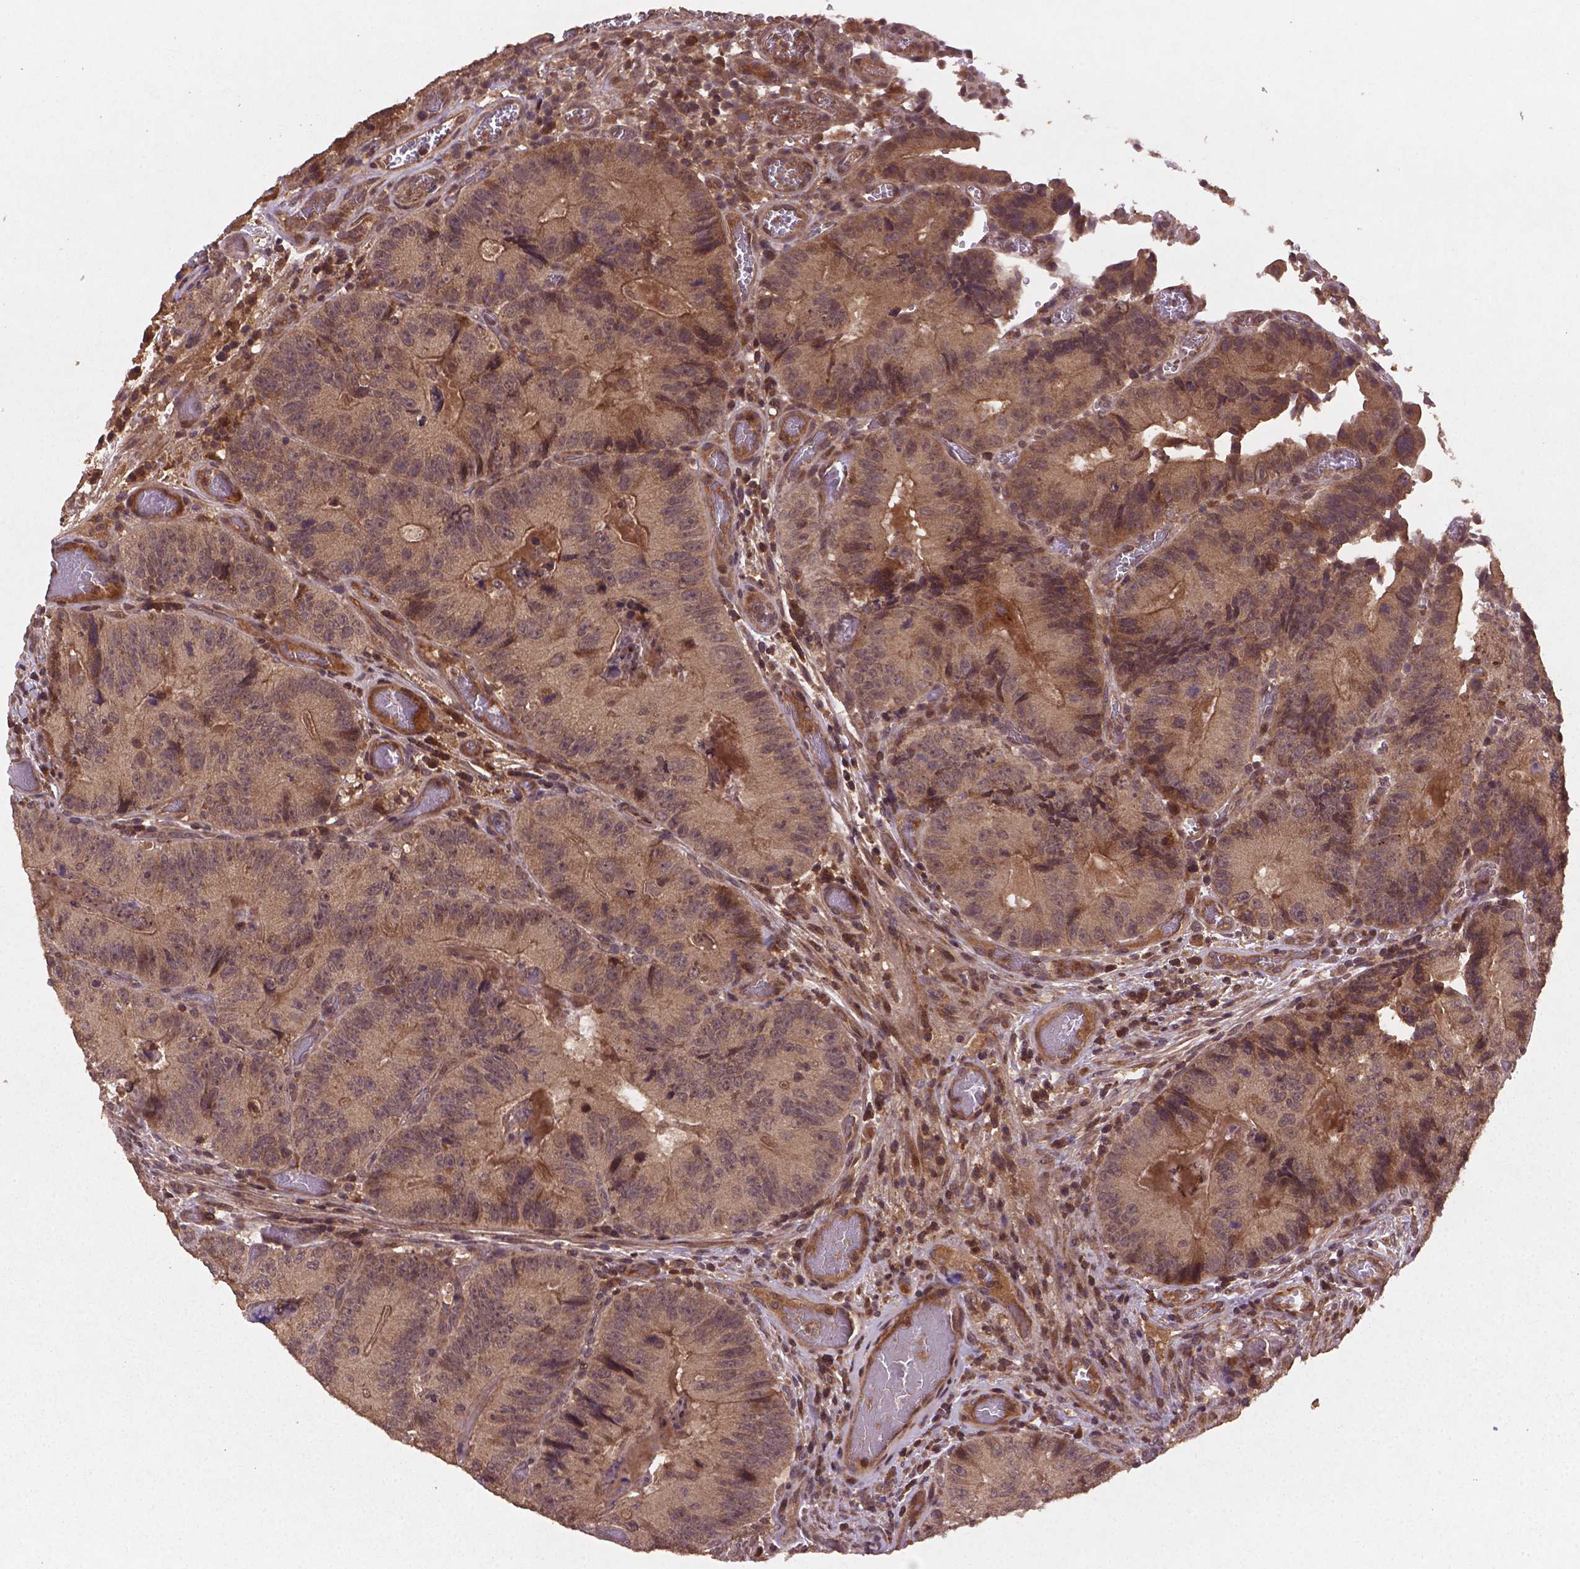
{"staining": {"intensity": "weak", "quantity": "25%-75%", "location": "cytoplasmic/membranous,nuclear"}, "tissue": "colorectal cancer", "cell_type": "Tumor cells", "image_type": "cancer", "snomed": [{"axis": "morphology", "description": "Adenocarcinoma, NOS"}, {"axis": "topography", "description": "Colon"}], "caption": "Colorectal adenocarcinoma stained with a brown dye displays weak cytoplasmic/membranous and nuclear positive staining in about 25%-75% of tumor cells.", "gene": "NIPAL2", "patient": {"sex": "female", "age": 86}}